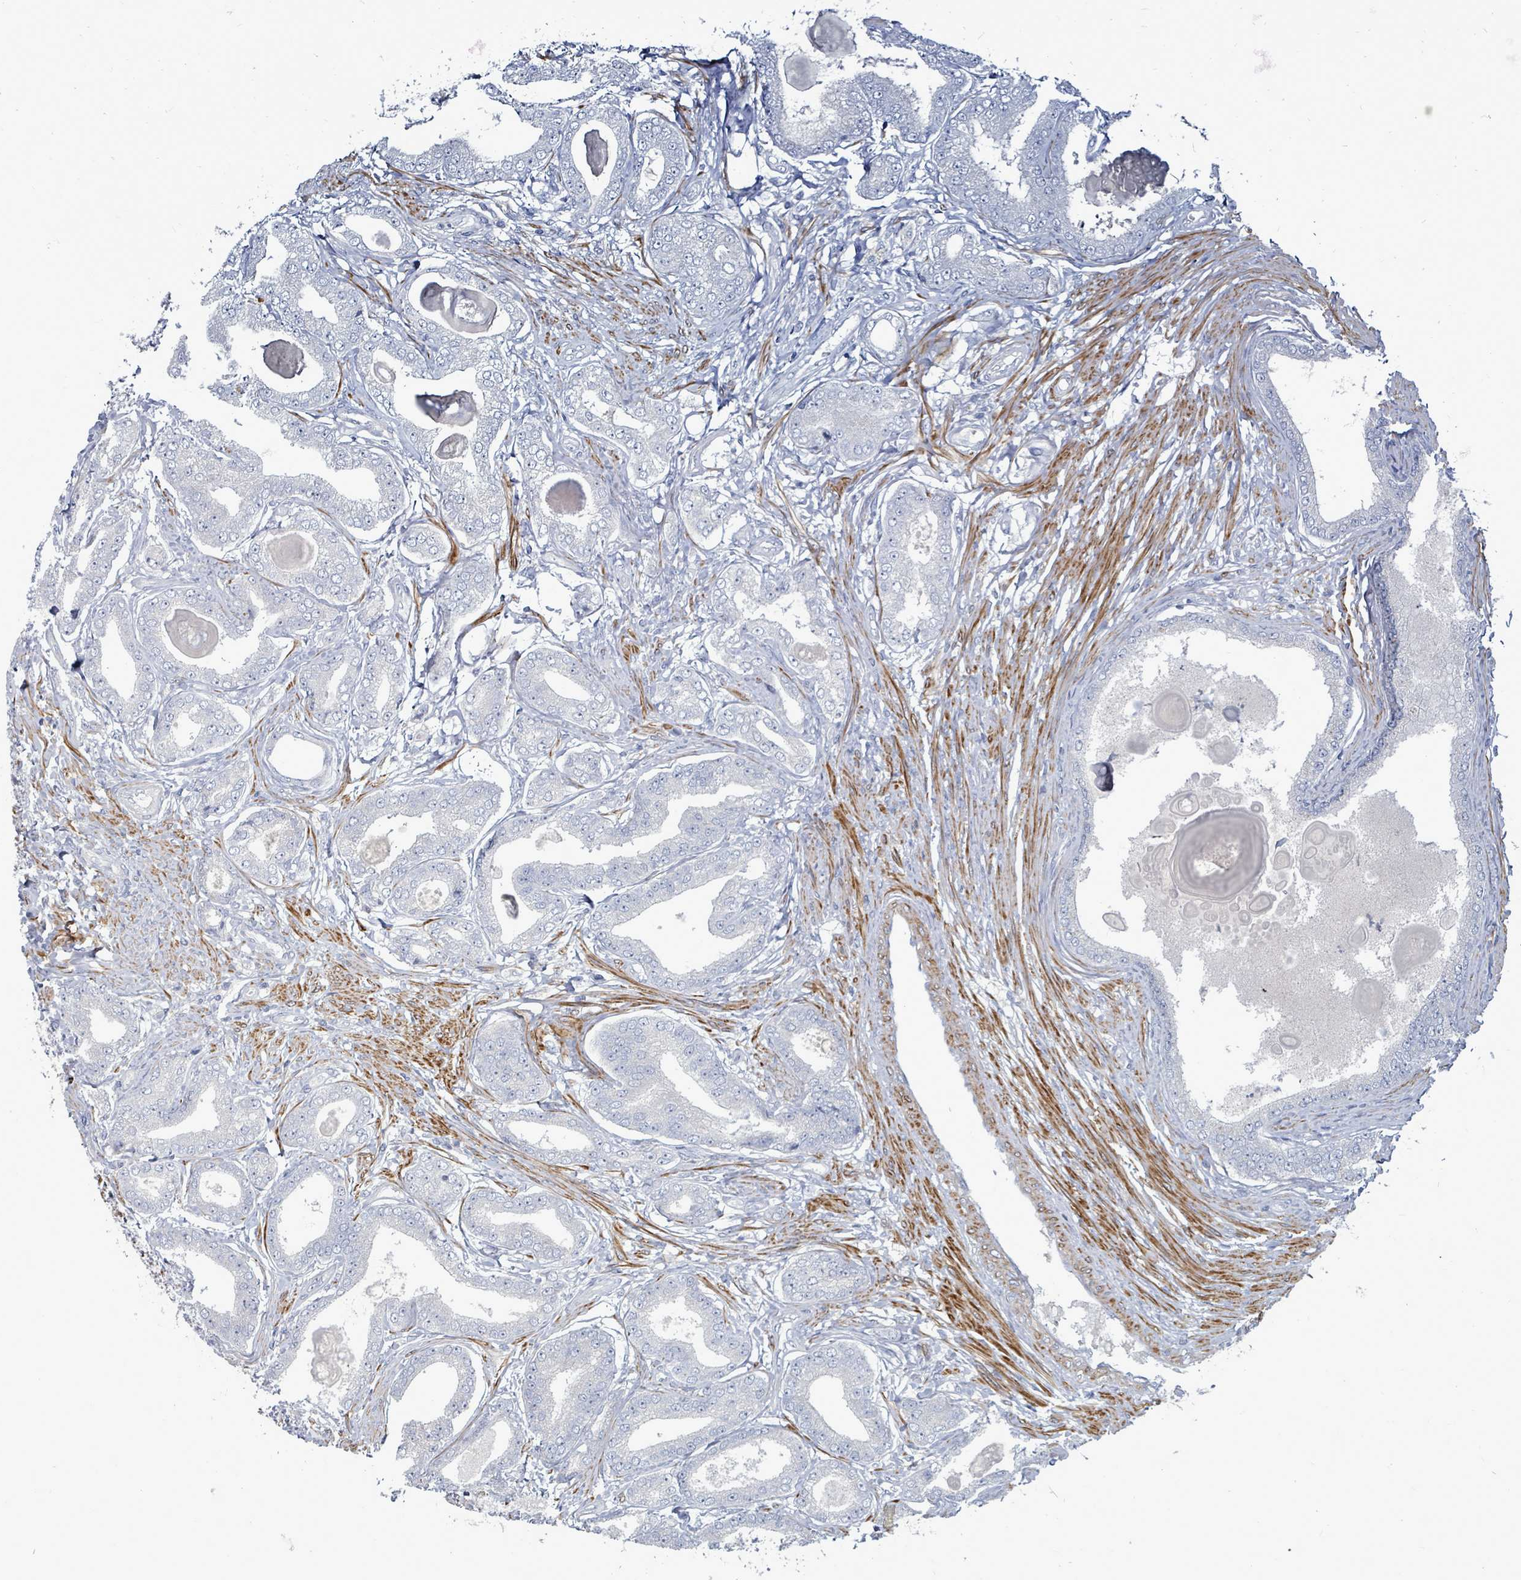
{"staining": {"intensity": "negative", "quantity": "none", "location": "none"}, "tissue": "prostate cancer", "cell_type": "Tumor cells", "image_type": "cancer", "snomed": [{"axis": "morphology", "description": "Adenocarcinoma, High grade"}, {"axis": "topography", "description": "Prostate"}], "caption": "Immunohistochemical staining of prostate cancer (adenocarcinoma (high-grade)) exhibits no significant expression in tumor cells.", "gene": "ARGFX", "patient": {"sex": "male", "age": 69}}